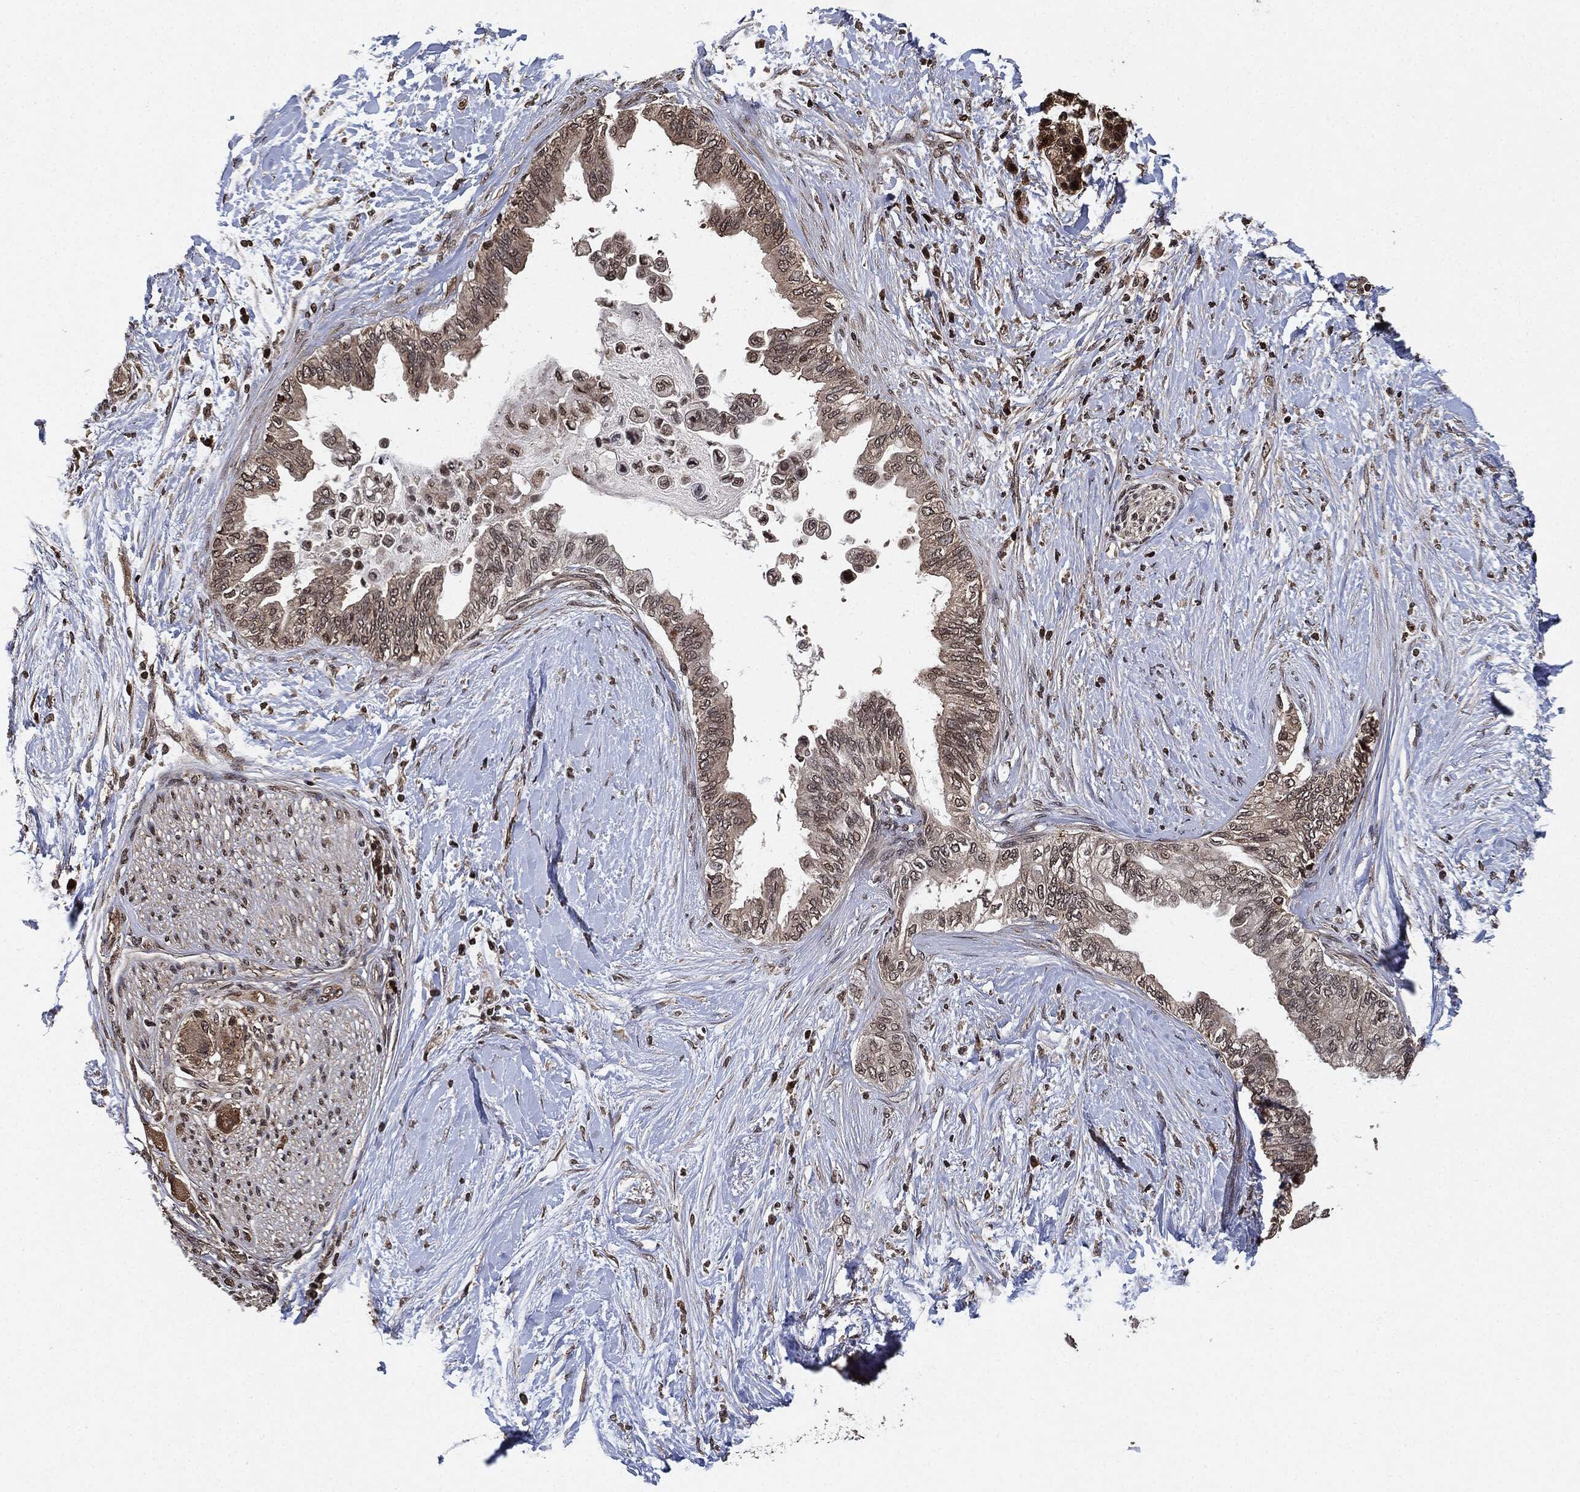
{"staining": {"intensity": "weak", "quantity": "<25%", "location": "cytoplasmic/membranous,nuclear"}, "tissue": "pancreatic cancer", "cell_type": "Tumor cells", "image_type": "cancer", "snomed": [{"axis": "morphology", "description": "Normal tissue, NOS"}, {"axis": "morphology", "description": "Adenocarcinoma, NOS"}, {"axis": "topography", "description": "Pancreas"}, {"axis": "topography", "description": "Duodenum"}], "caption": "A histopathology image of adenocarcinoma (pancreatic) stained for a protein demonstrates no brown staining in tumor cells.", "gene": "PDK1", "patient": {"sex": "female", "age": 60}}